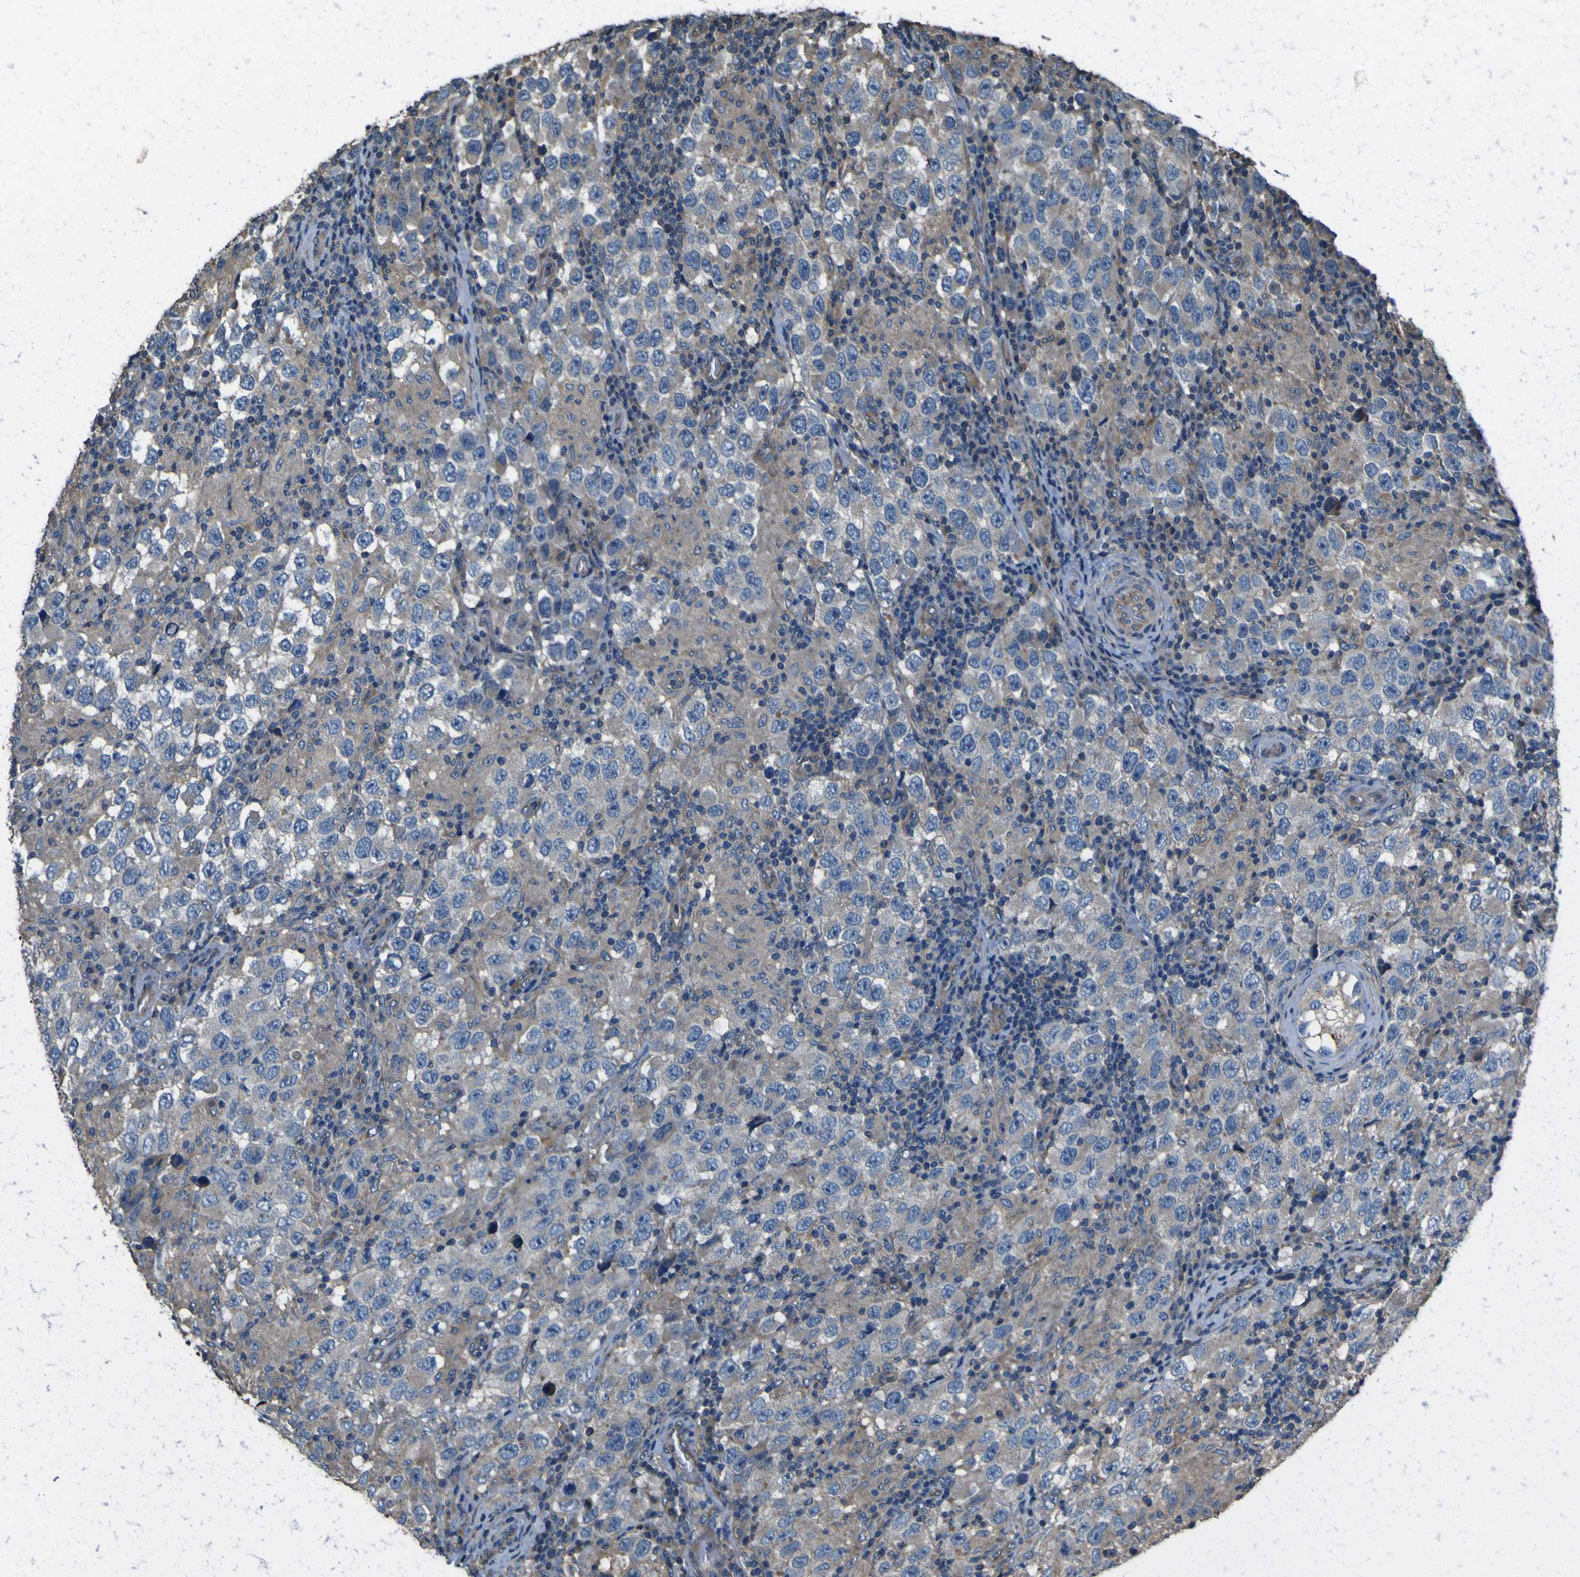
{"staining": {"intensity": "weak", "quantity": "25%-75%", "location": "cytoplasmic/membranous"}, "tissue": "testis cancer", "cell_type": "Tumor cells", "image_type": "cancer", "snomed": [{"axis": "morphology", "description": "Carcinoma, Embryonal, NOS"}, {"axis": "topography", "description": "Testis"}], "caption": "A high-resolution histopathology image shows immunohistochemistry (IHC) staining of testis embryonal carcinoma, which exhibits weak cytoplasmic/membranous positivity in approximately 25%-75% of tumor cells.", "gene": "NAALADL2", "patient": {"sex": "male", "age": 21}}